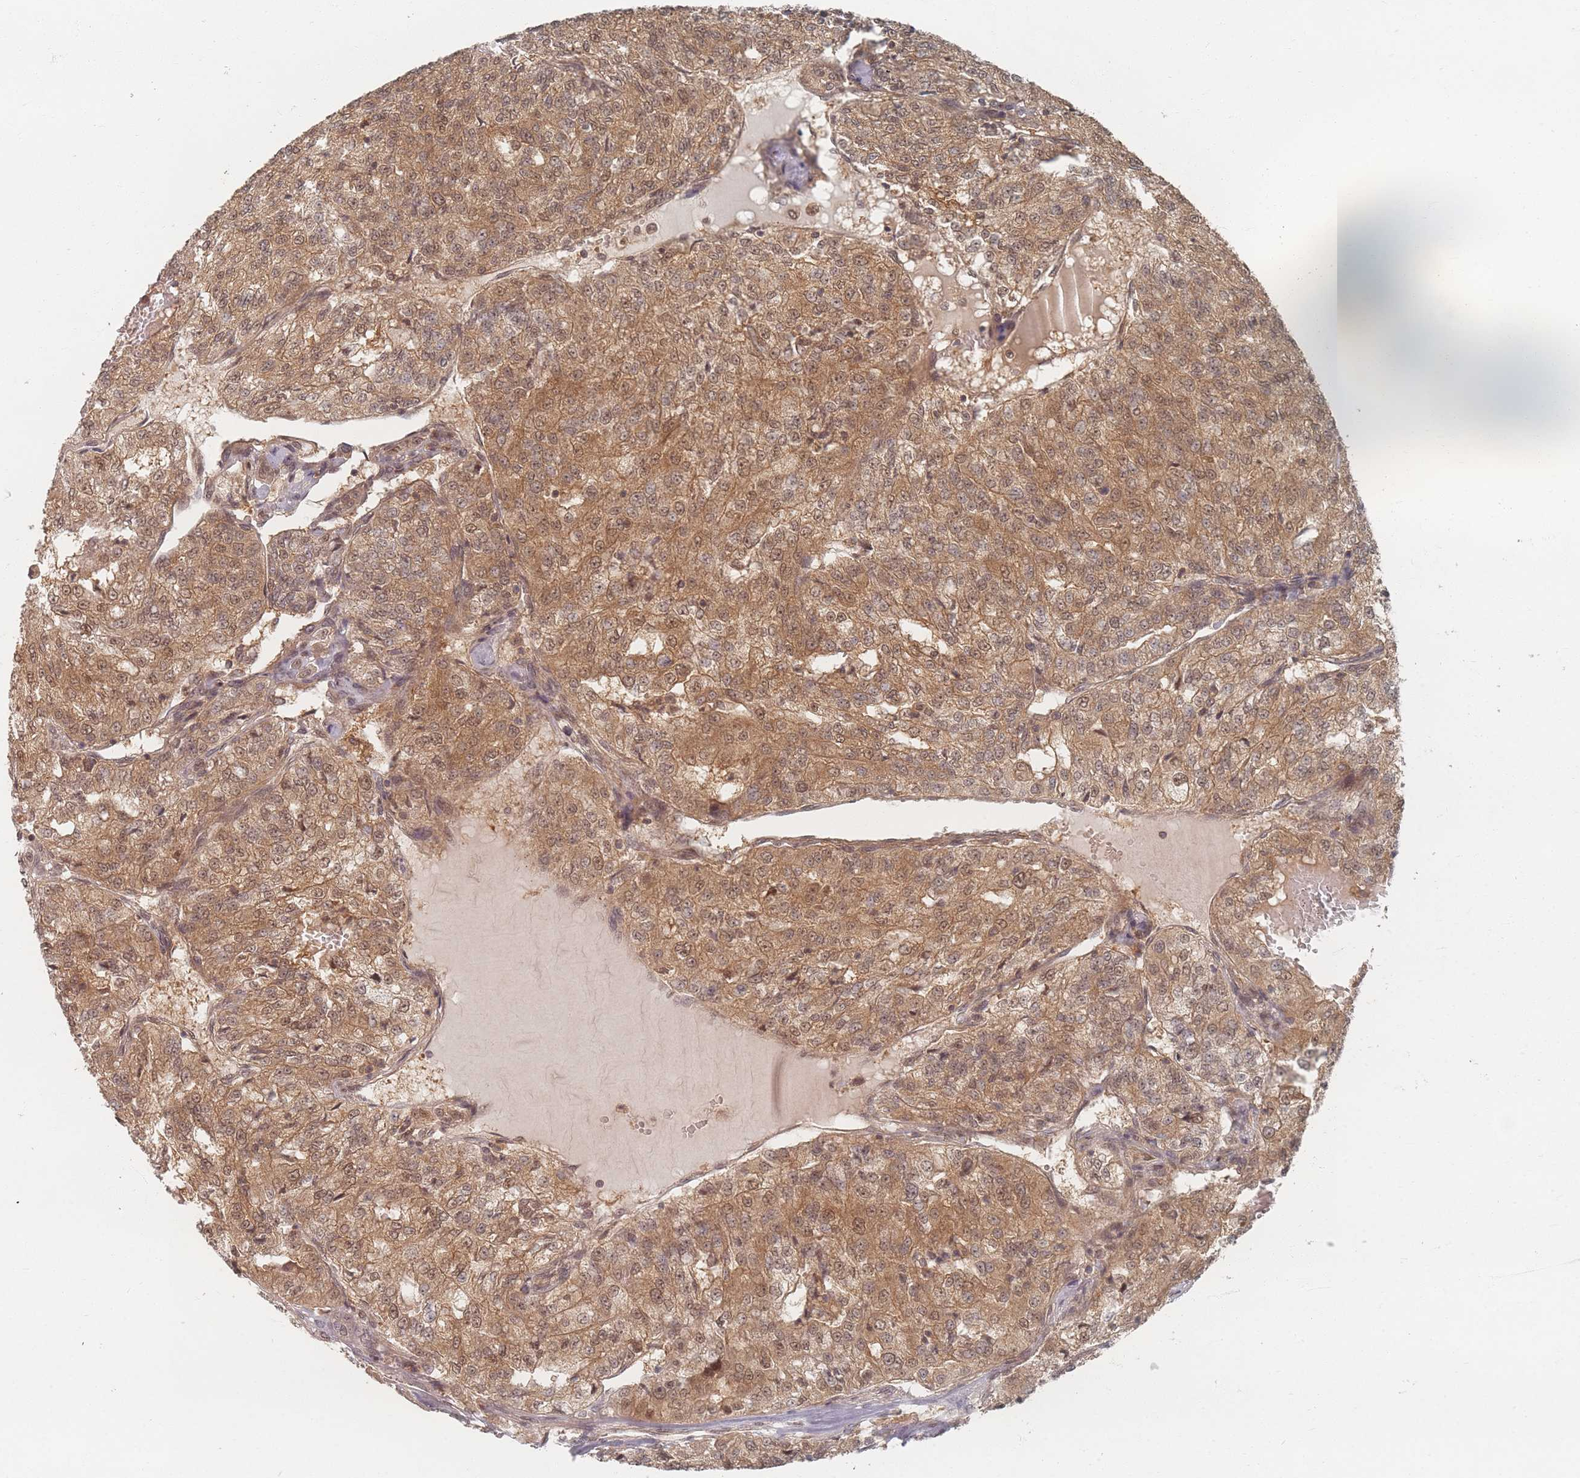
{"staining": {"intensity": "moderate", "quantity": ">75%", "location": "cytoplasmic/membranous,nuclear"}, "tissue": "renal cancer", "cell_type": "Tumor cells", "image_type": "cancer", "snomed": [{"axis": "morphology", "description": "Adenocarcinoma, NOS"}, {"axis": "topography", "description": "Kidney"}], "caption": "This is a photomicrograph of immunohistochemistry (IHC) staining of adenocarcinoma (renal), which shows moderate expression in the cytoplasmic/membranous and nuclear of tumor cells.", "gene": "PSMD9", "patient": {"sex": "female", "age": 63}}